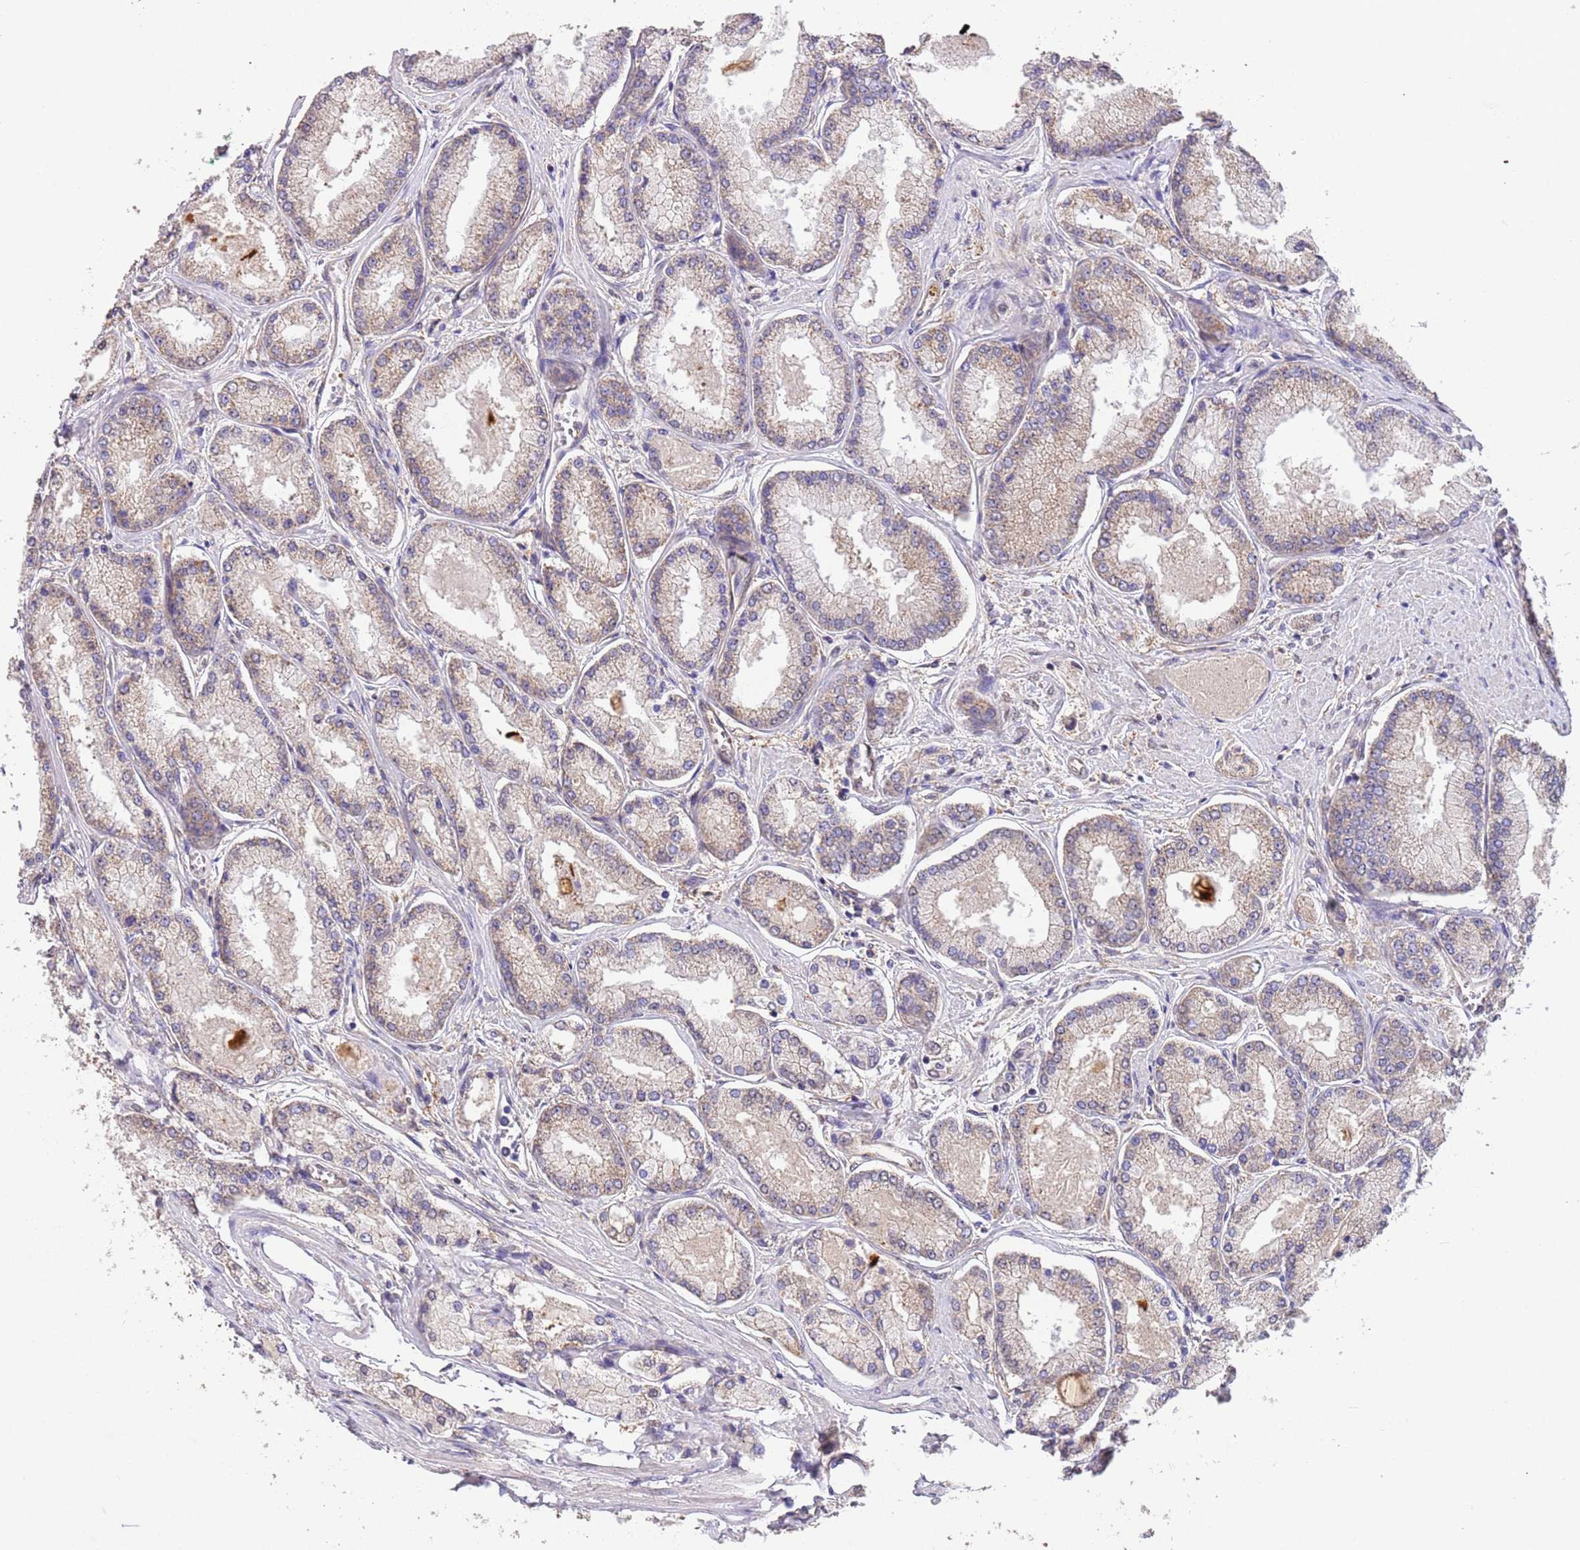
{"staining": {"intensity": "weak", "quantity": "<25%", "location": "cytoplasmic/membranous"}, "tissue": "prostate cancer", "cell_type": "Tumor cells", "image_type": "cancer", "snomed": [{"axis": "morphology", "description": "Adenocarcinoma, Low grade"}, {"axis": "topography", "description": "Prostate"}], "caption": "IHC histopathology image of prostate cancer (adenocarcinoma (low-grade)) stained for a protein (brown), which demonstrates no expression in tumor cells.", "gene": "NPHP1", "patient": {"sex": "male", "age": 74}}